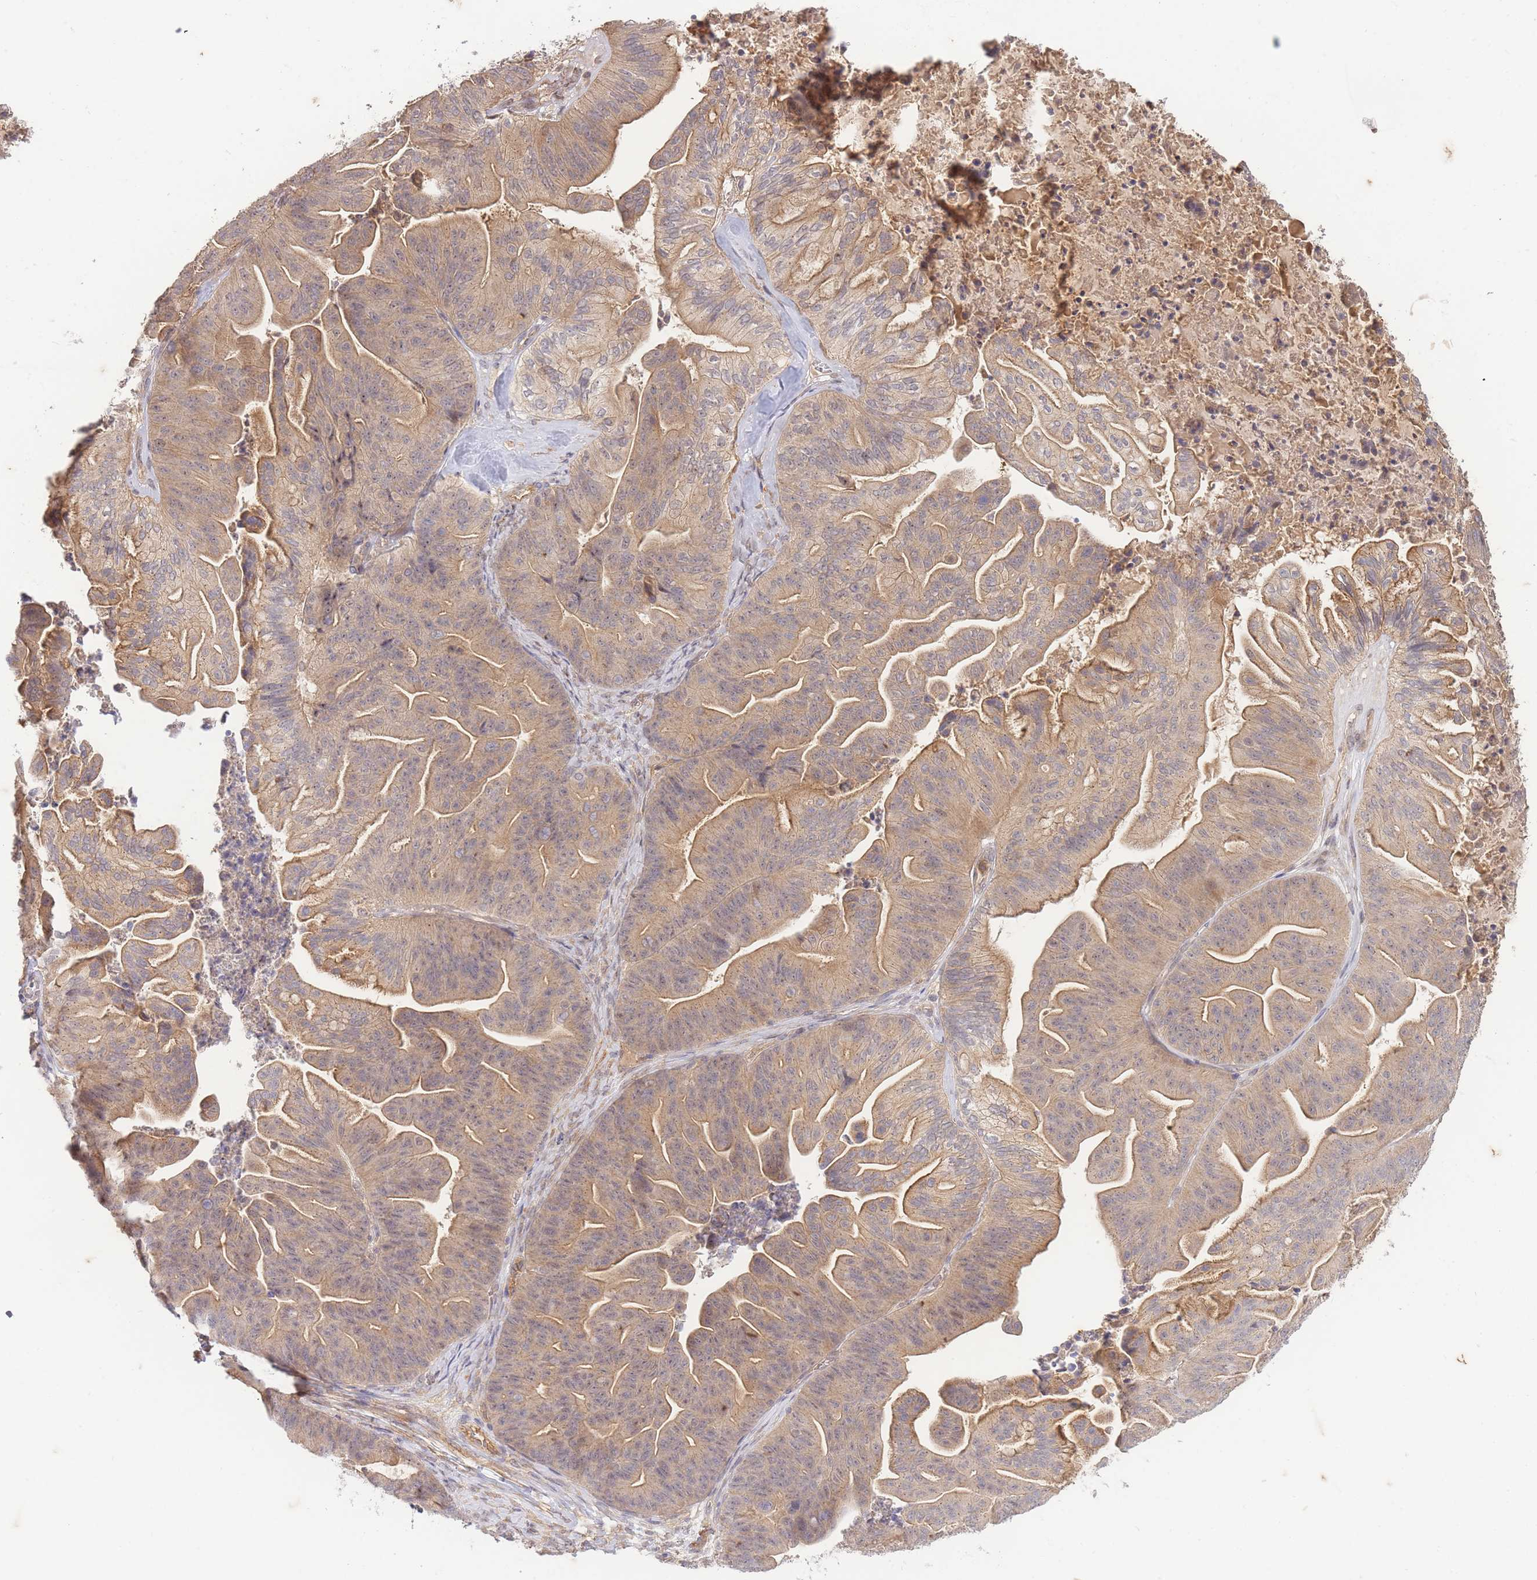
{"staining": {"intensity": "moderate", "quantity": ">75%", "location": "cytoplasmic/membranous,nuclear"}, "tissue": "ovarian cancer", "cell_type": "Tumor cells", "image_type": "cancer", "snomed": [{"axis": "morphology", "description": "Cystadenocarcinoma, mucinous, NOS"}, {"axis": "topography", "description": "Ovary"}], "caption": "IHC (DAB (3,3'-diaminobenzidine)) staining of ovarian mucinous cystadenocarcinoma displays moderate cytoplasmic/membranous and nuclear protein positivity in approximately >75% of tumor cells. The staining was performed using DAB, with brown indicating positive protein expression. Nuclei are stained blue with hematoxylin.", "gene": "ST8SIA4", "patient": {"sex": "female", "age": 67}}